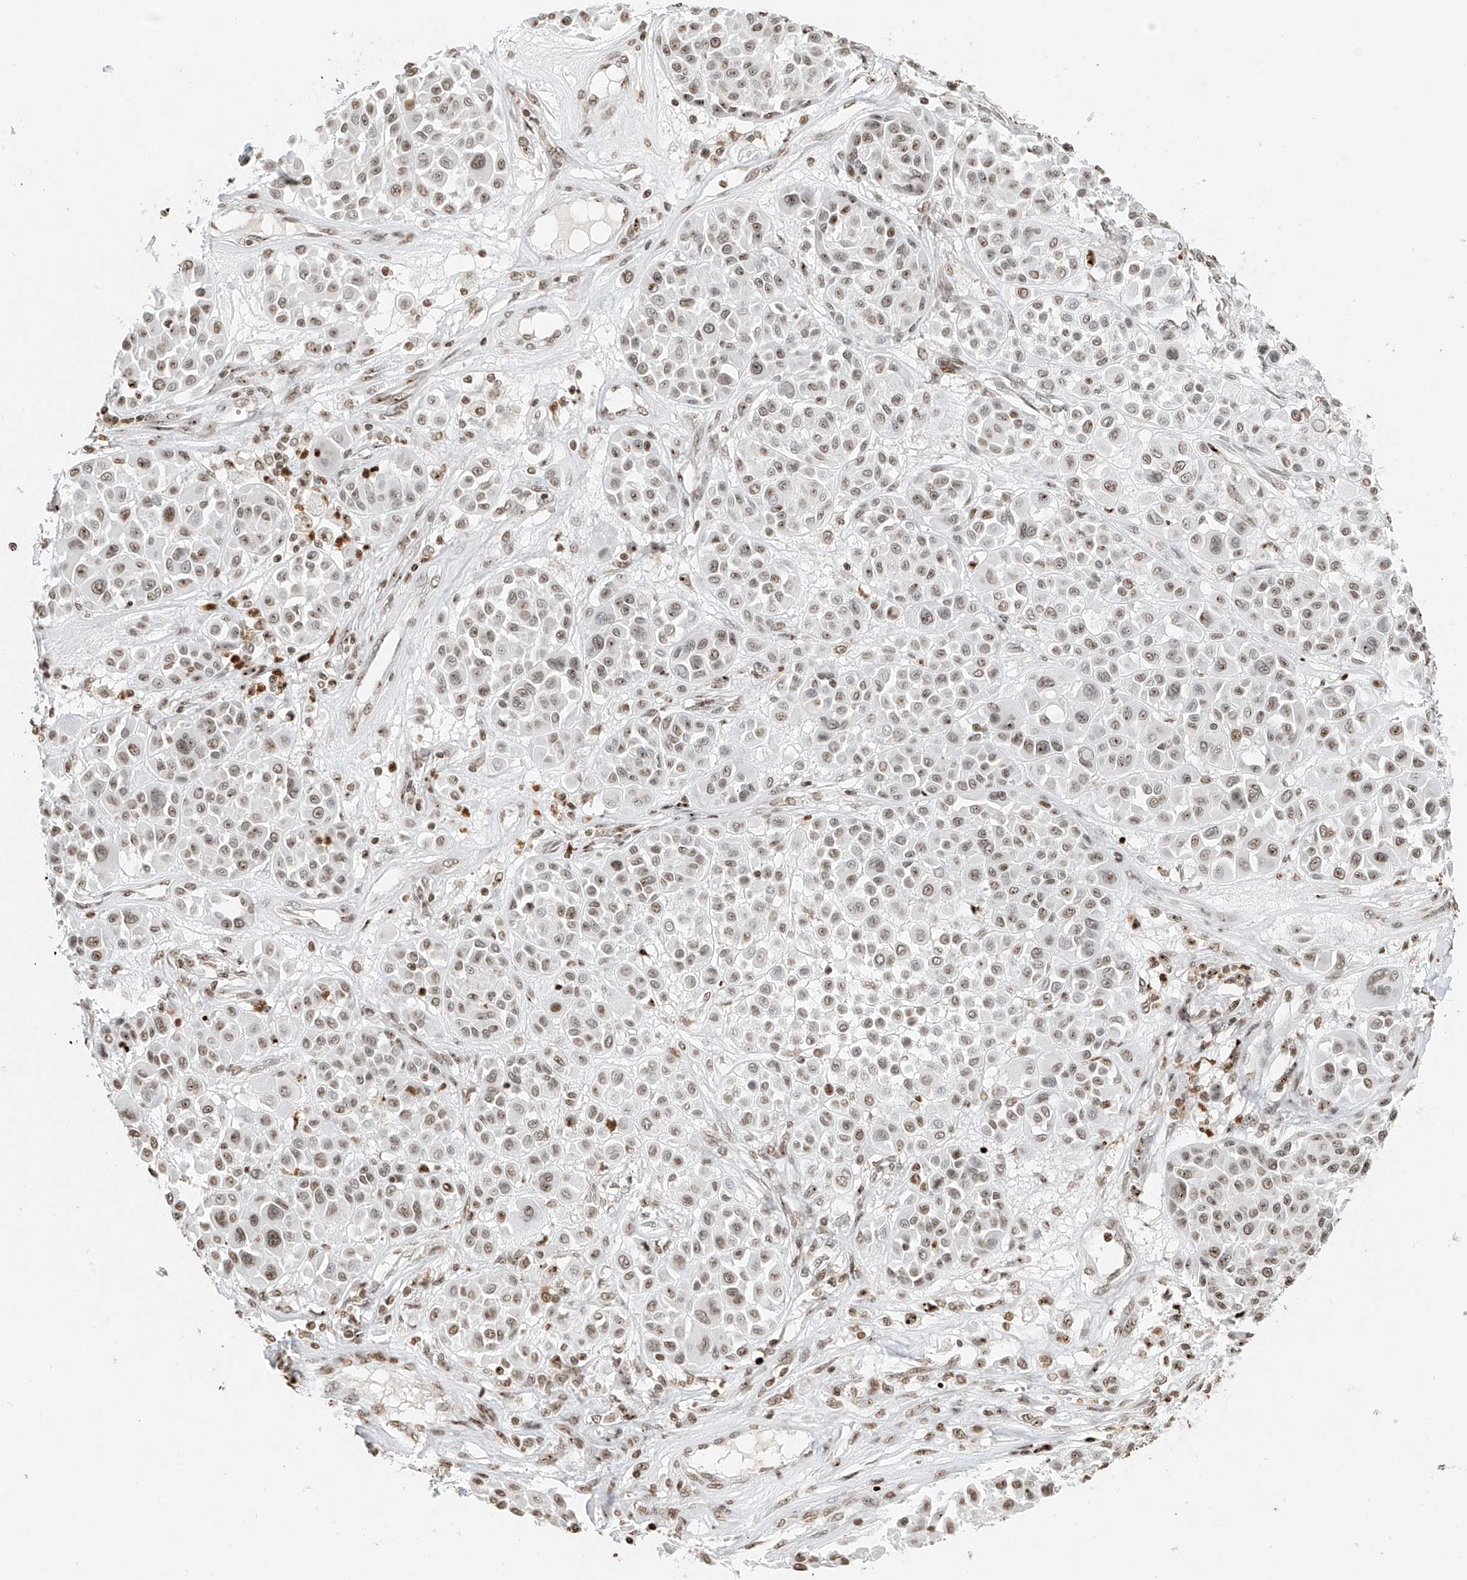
{"staining": {"intensity": "moderate", "quantity": "25%-75%", "location": "nuclear"}, "tissue": "melanoma", "cell_type": "Tumor cells", "image_type": "cancer", "snomed": [{"axis": "morphology", "description": "Malignant melanoma, Metastatic site"}, {"axis": "topography", "description": "Soft tissue"}], "caption": "A high-resolution image shows immunohistochemistry (IHC) staining of malignant melanoma (metastatic site), which shows moderate nuclear expression in about 25%-75% of tumor cells. The protein is shown in brown color, while the nuclei are stained blue.", "gene": "C17orf58", "patient": {"sex": "male", "age": 41}}